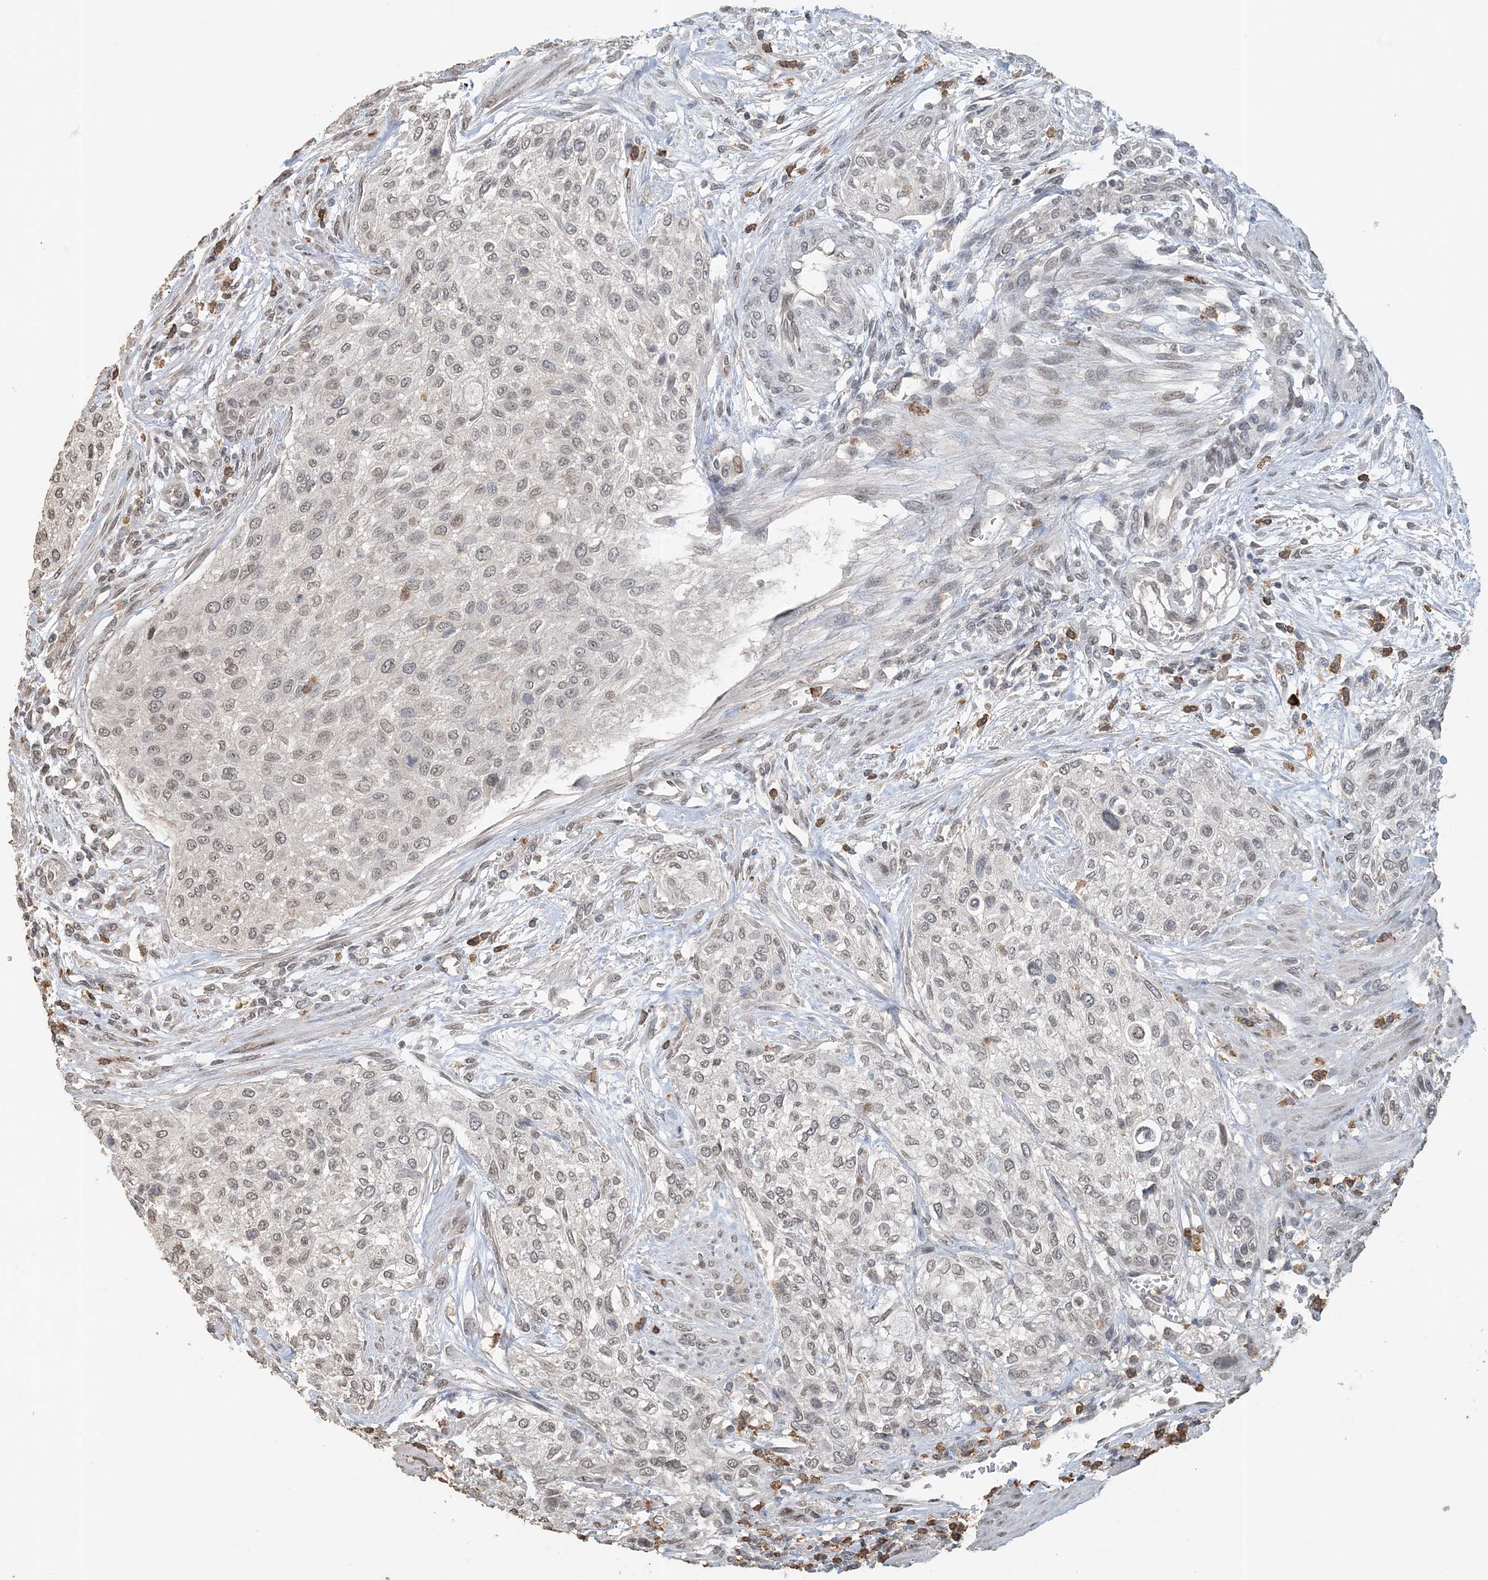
{"staining": {"intensity": "weak", "quantity": "25%-75%", "location": "nuclear"}, "tissue": "urothelial cancer", "cell_type": "Tumor cells", "image_type": "cancer", "snomed": [{"axis": "morphology", "description": "Urothelial carcinoma, High grade"}, {"axis": "topography", "description": "Urinary bladder"}], "caption": "Human urothelial cancer stained with a brown dye displays weak nuclear positive expression in approximately 25%-75% of tumor cells.", "gene": "FAM110A", "patient": {"sex": "male", "age": 35}}